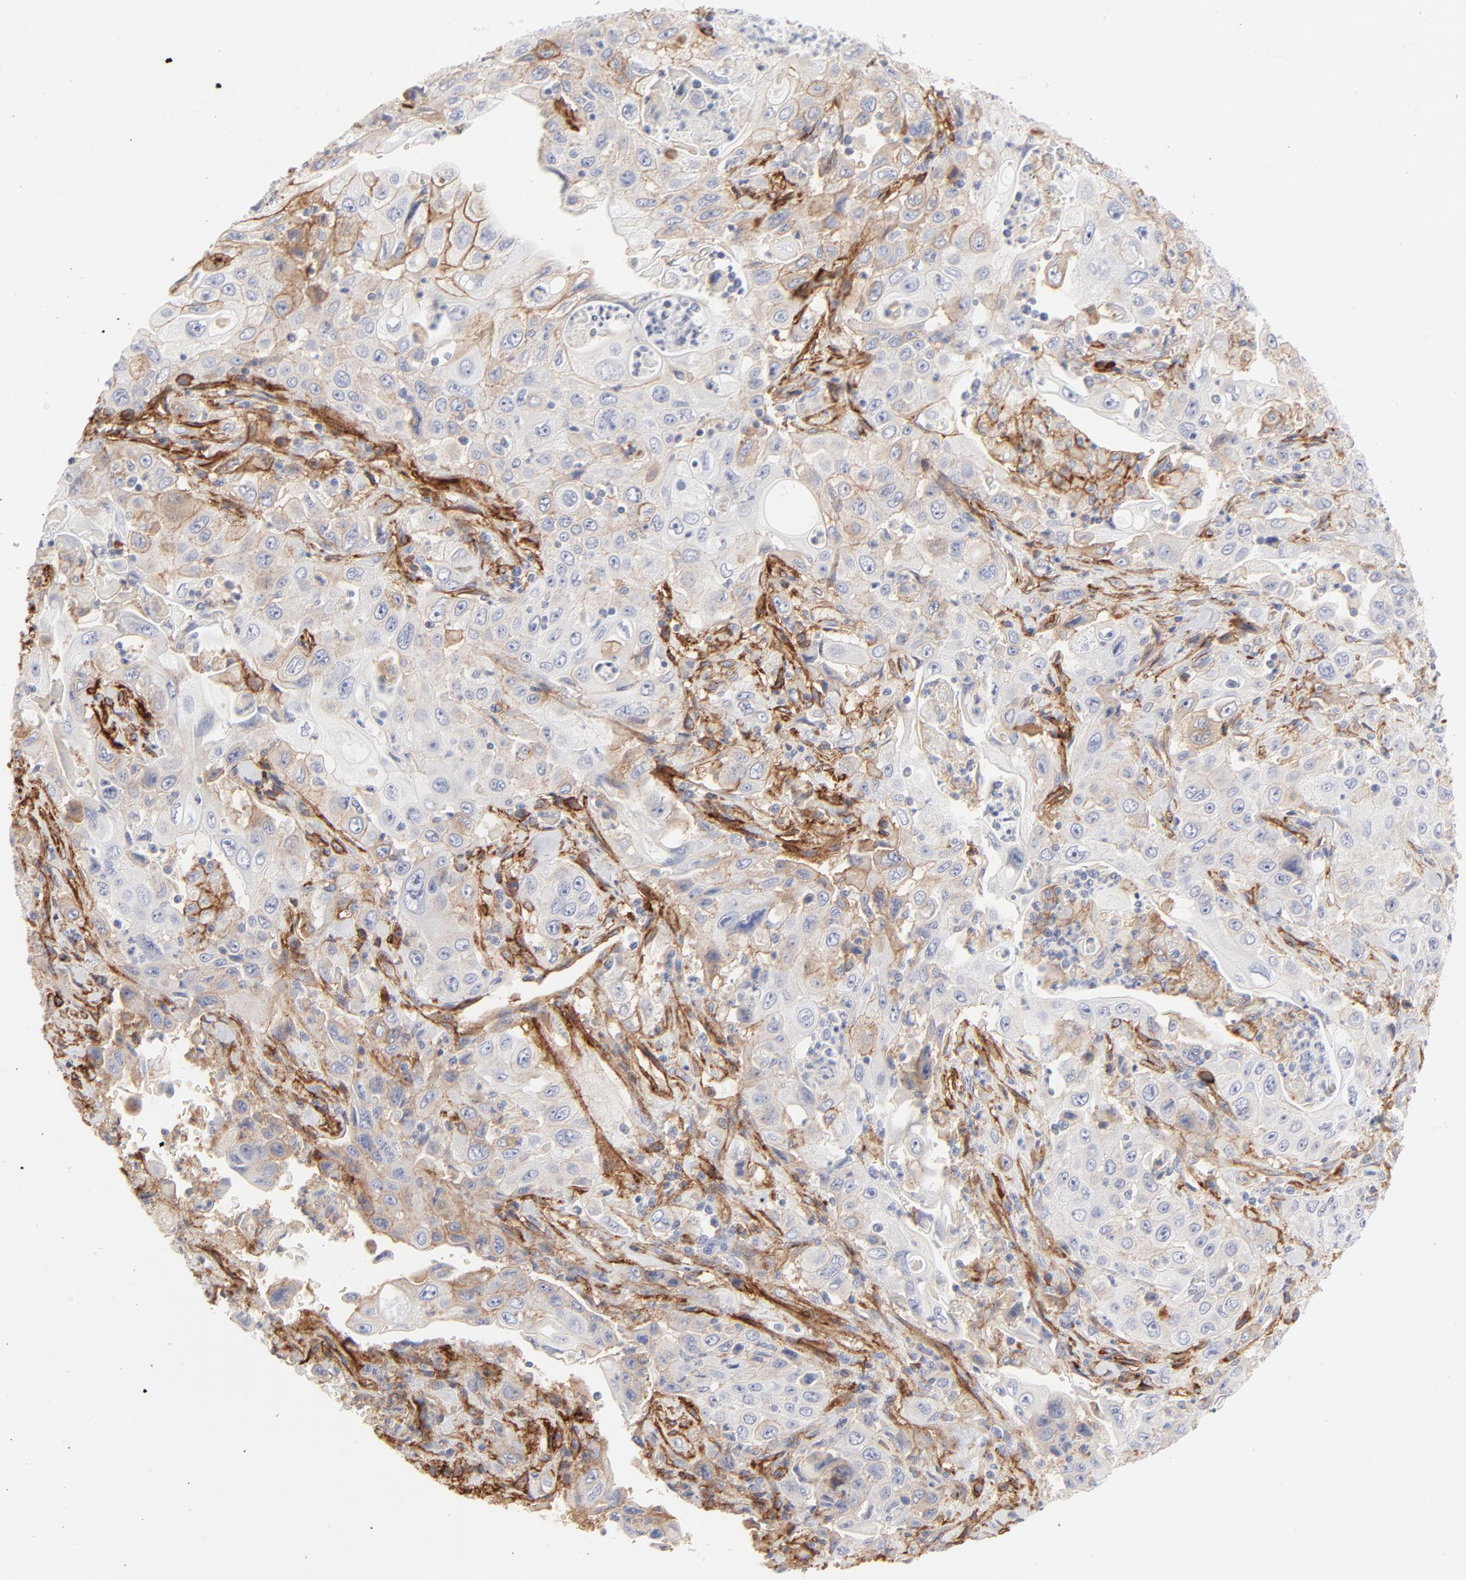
{"staining": {"intensity": "negative", "quantity": "none", "location": "none"}, "tissue": "pancreatic cancer", "cell_type": "Tumor cells", "image_type": "cancer", "snomed": [{"axis": "morphology", "description": "Adenocarcinoma, NOS"}, {"axis": "topography", "description": "Pancreas"}], "caption": "Immunohistochemical staining of pancreatic cancer displays no significant positivity in tumor cells.", "gene": "ITGA5", "patient": {"sex": "male", "age": 70}}